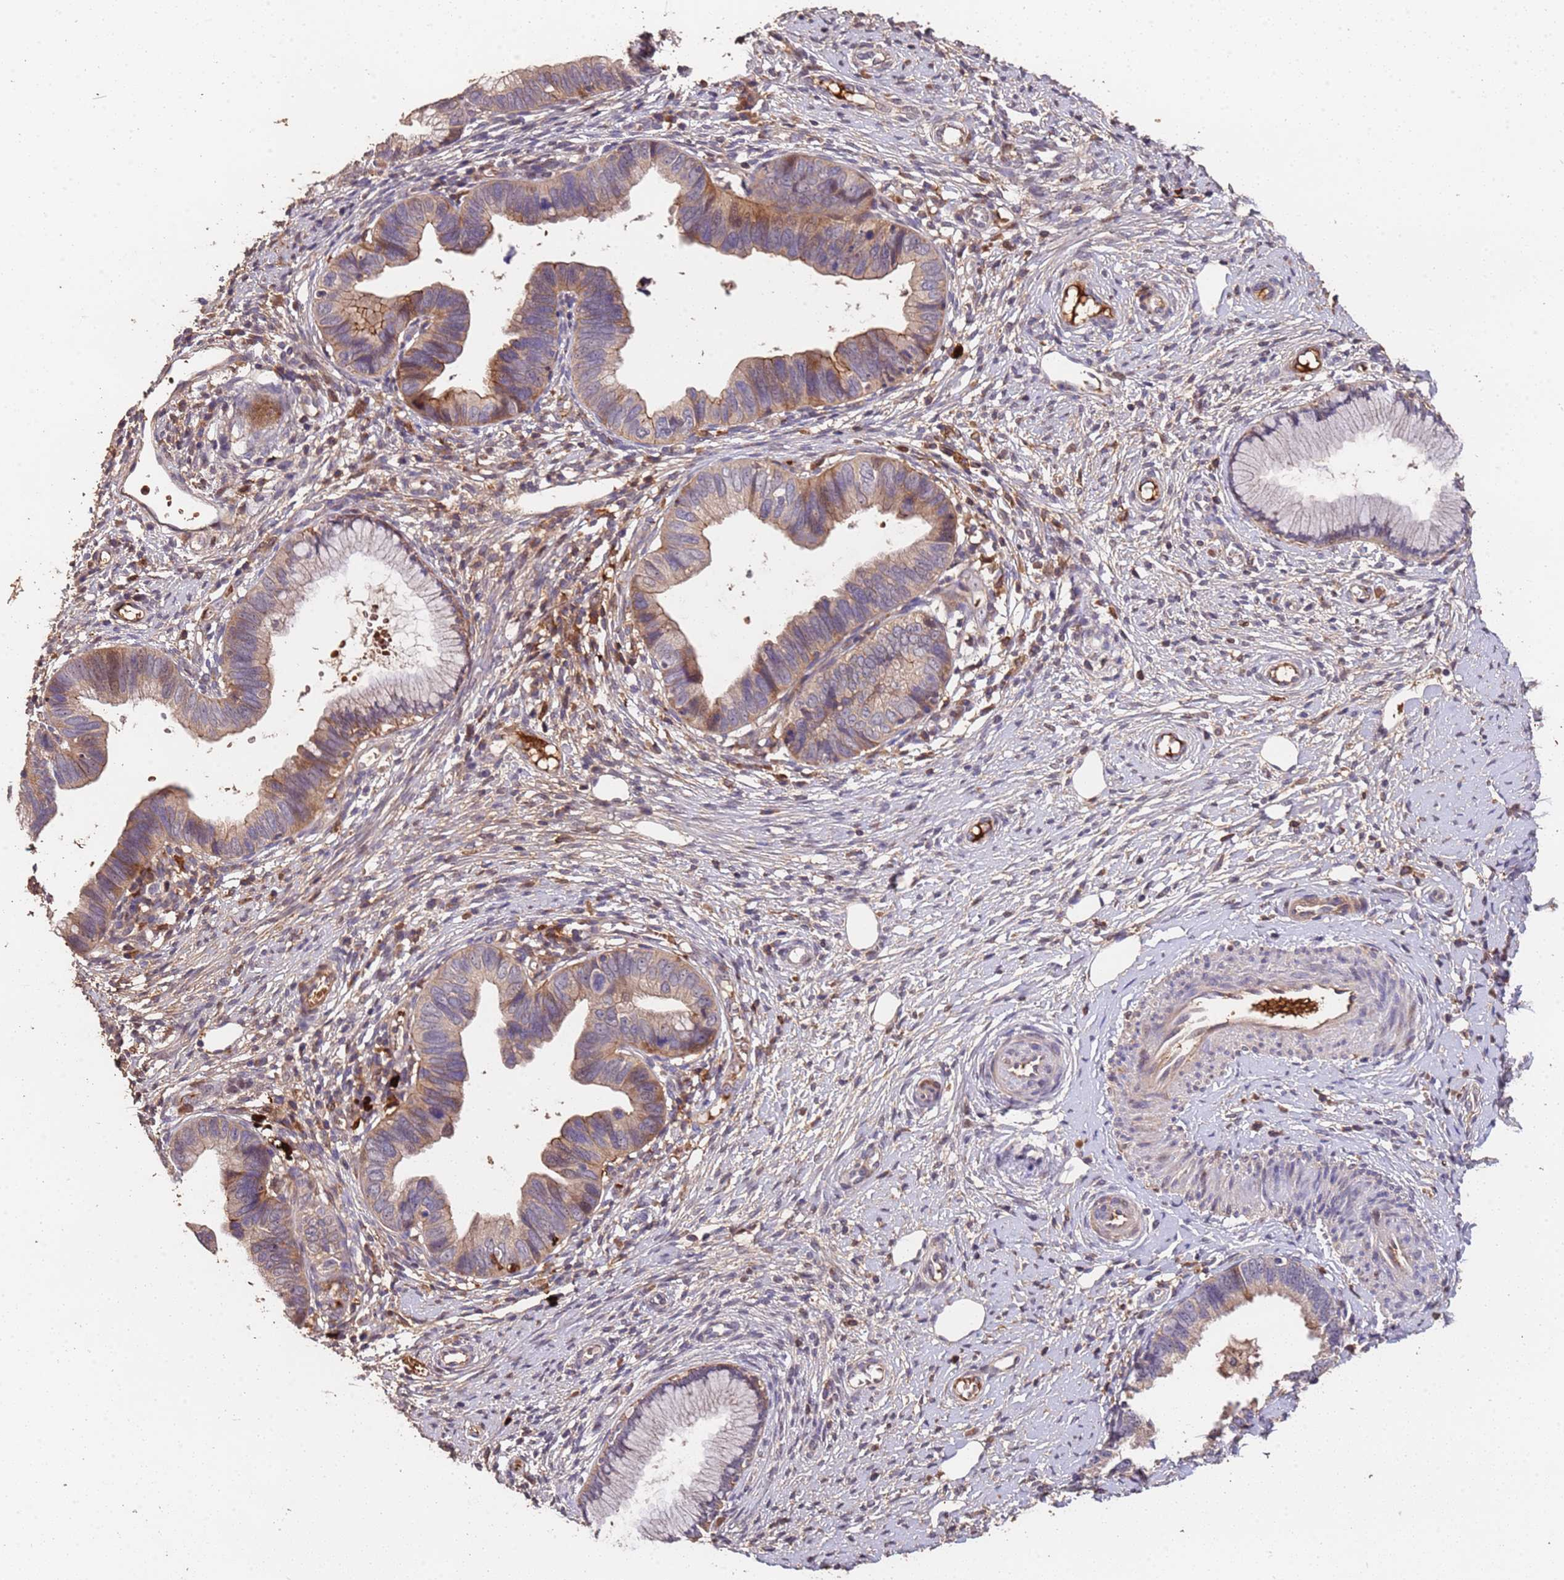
{"staining": {"intensity": "moderate", "quantity": "25%-75%", "location": "cytoplasmic/membranous"}, "tissue": "cervical cancer", "cell_type": "Tumor cells", "image_type": "cancer", "snomed": [{"axis": "morphology", "description": "Adenocarcinoma, NOS"}, {"axis": "topography", "description": "Cervix"}], "caption": "Approximately 25%-75% of tumor cells in cervical adenocarcinoma show moderate cytoplasmic/membranous protein positivity as visualized by brown immunohistochemical staining.", "gene": "CCDC184", "patient": {"sex": "female", "age": 36}}